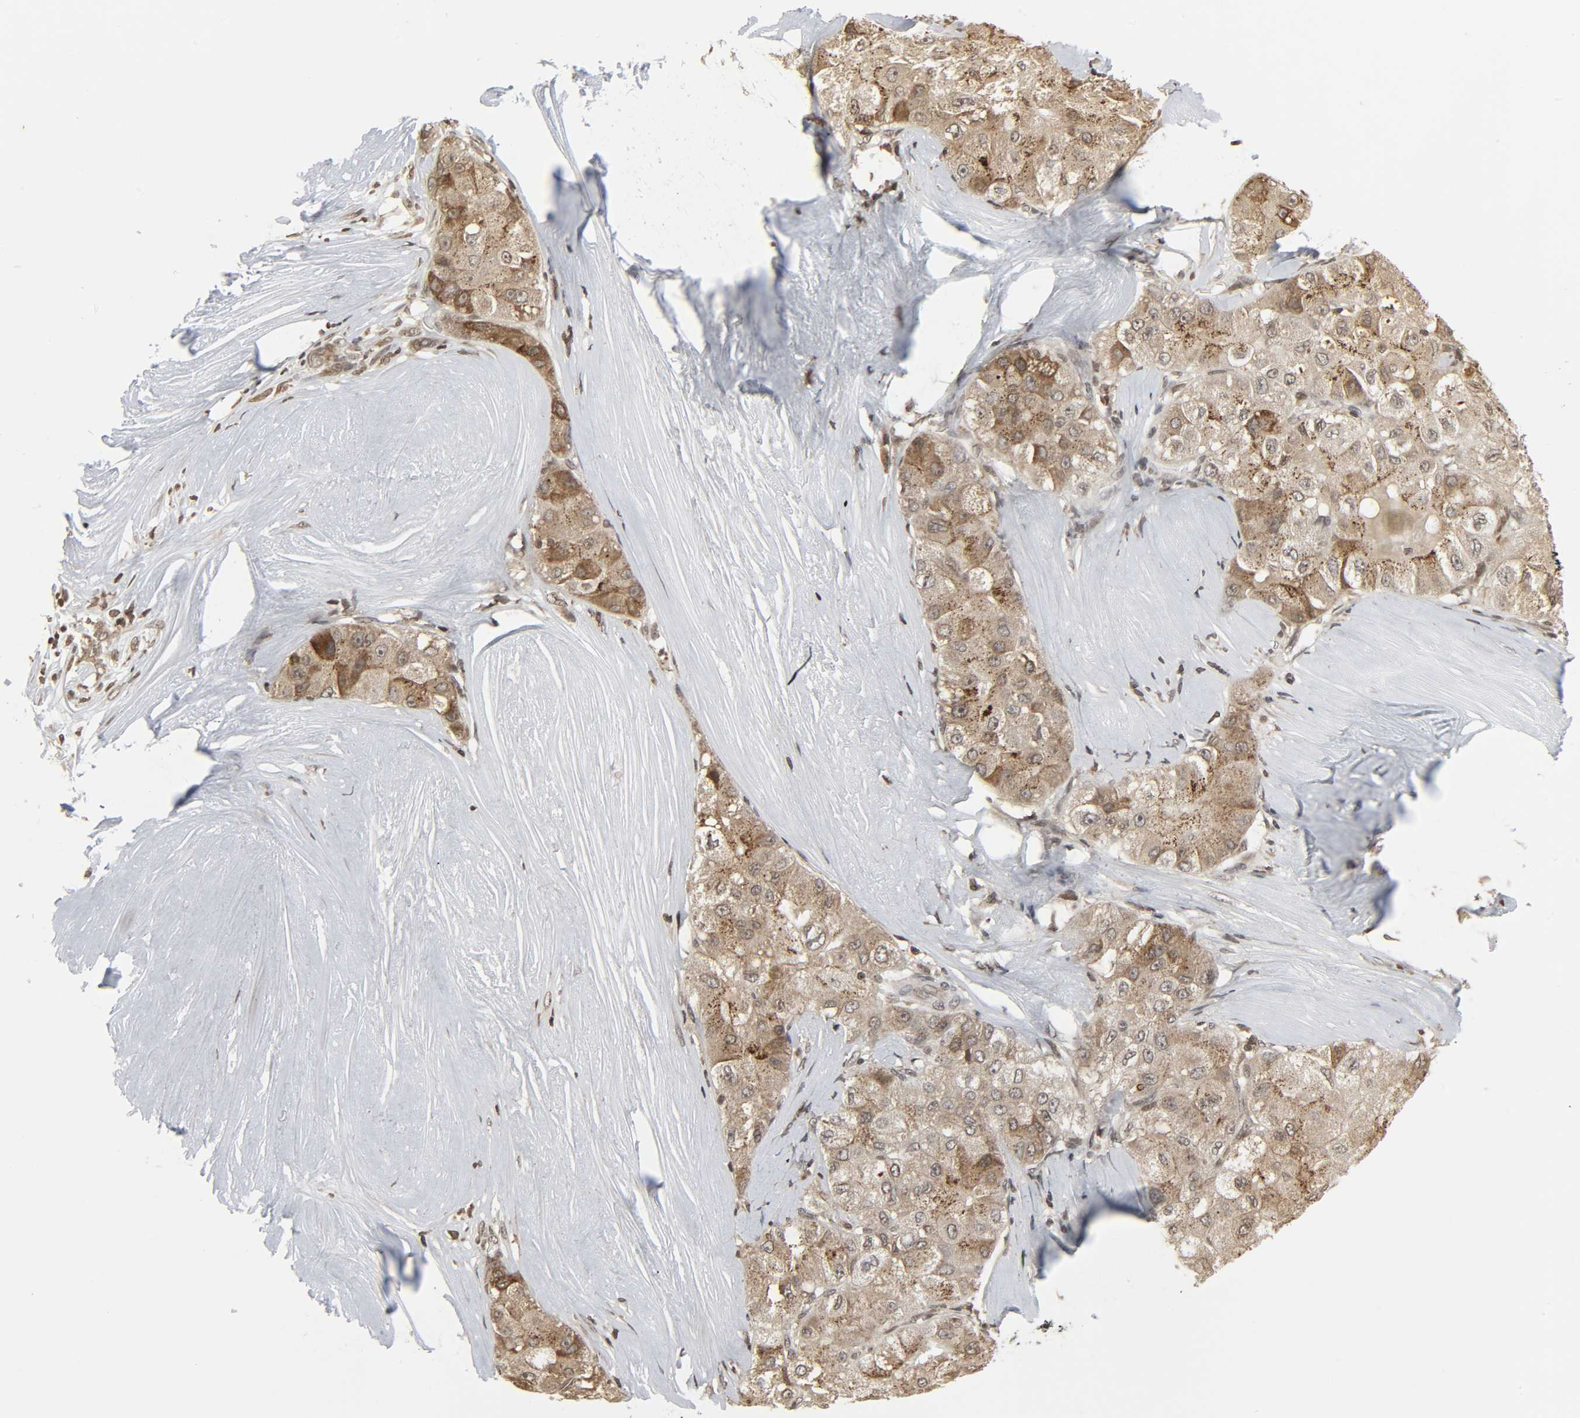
{"staining": {"intensity": "moderate", "quantity": "25%-75%", "location": "cytoplasmic/membranous"}, "tissue": "liver cancer", "cell_type": "Tumor cells", "image_type": "cancer", "snomed": [{"axis": "morphology", "description": "Carcinoma, Hepatocellular, NOS"}, {"axis": "topography", "description": "Liver"}], "caption": "Human liver cancer (hepatocellular carcinoma) stained with a protein marker displays moderate staining in tumor cells.", "gene": "XRCC1", "patient": {"sex": "male", "age": 80}}